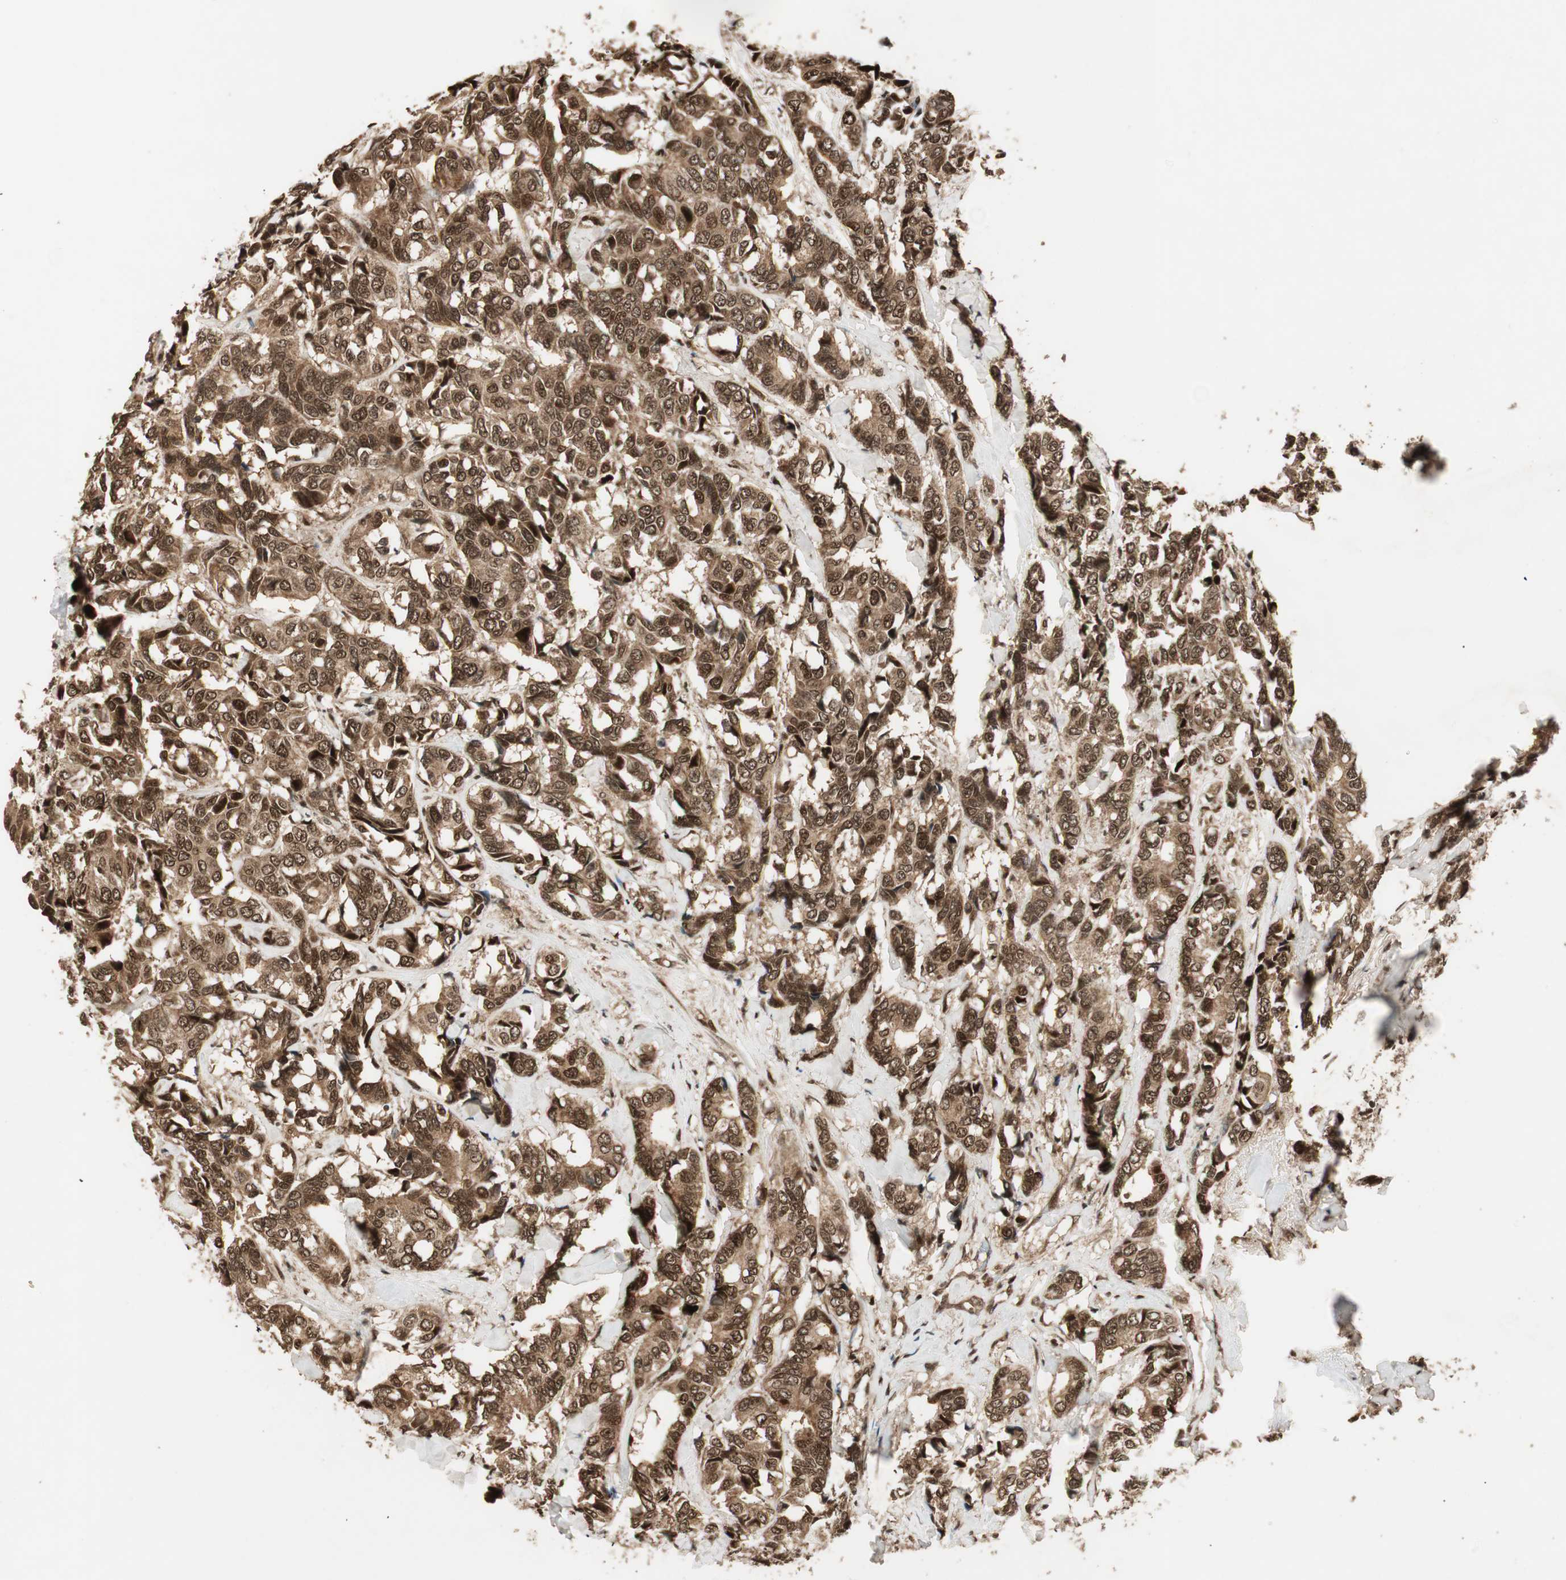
{"staining": {"intensity": "strong", "quantity": ">75%", "location": "cytoplasmic/membranous,nuclear"}, "tissue": "breast cancer", "cell_type": "Tumor cells", "image_type": "cancer", "snomed": [{"axis": "morphology", "description": "Duct carcinoma"}, {"axis": "topography", "description": "Breast"}], "caption": "Tumor cells exhibit high levels of strong cytoplasmic/membranous and nuclear expression in approximately >75% of cells in human infiltrating ductal carcinoma (breast).", "gene": "RPA3", "patient": {"sex": "female", "age": 87}}